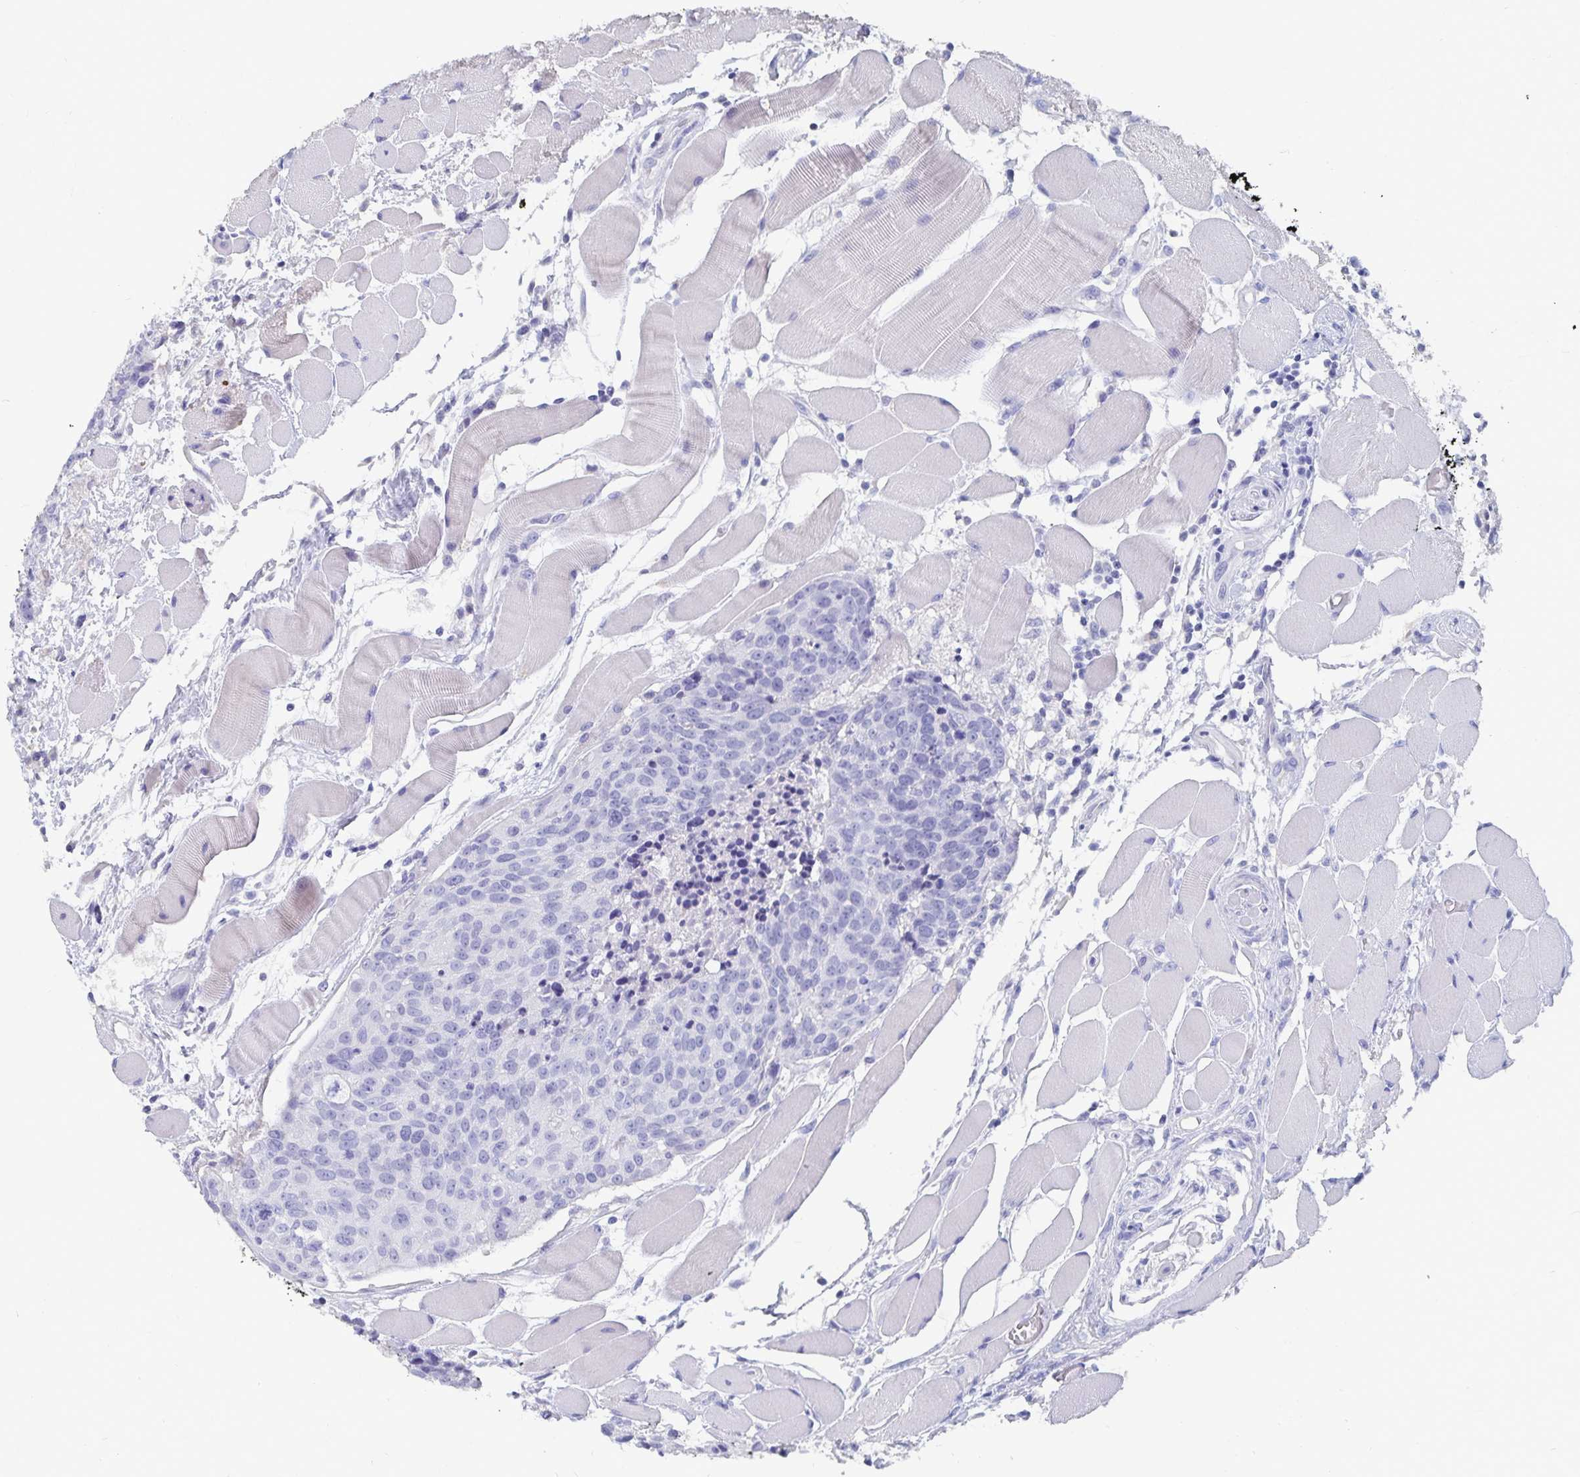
{"staining": {"intensity": "negative", "quantity": "none", "location": "none"}, "tissue": "head and neck cancer", "cell_type": "Tumor cells", "image_type": "cancer", "snomed": [{"axis": "morphology", "description": "Squamous cell carcinoma, NOS"}, {"axis": "topography", "description": "Oral tissue"}, {"axis": "topography", "description": "Head-Neck"}], "caption": "Immunohistochemistry (IHC) of human head and neck cancer shows no staining in tumor cells. The staining was performed using DAB (3,3'-diaminobenzidine) to visualize the protein expression in brown, while the nuclei were stained in blue with hematoxylin (Magnification: 20x).", "gene": "CFAP69", "patient": {"sex": "male", "age": 64}}